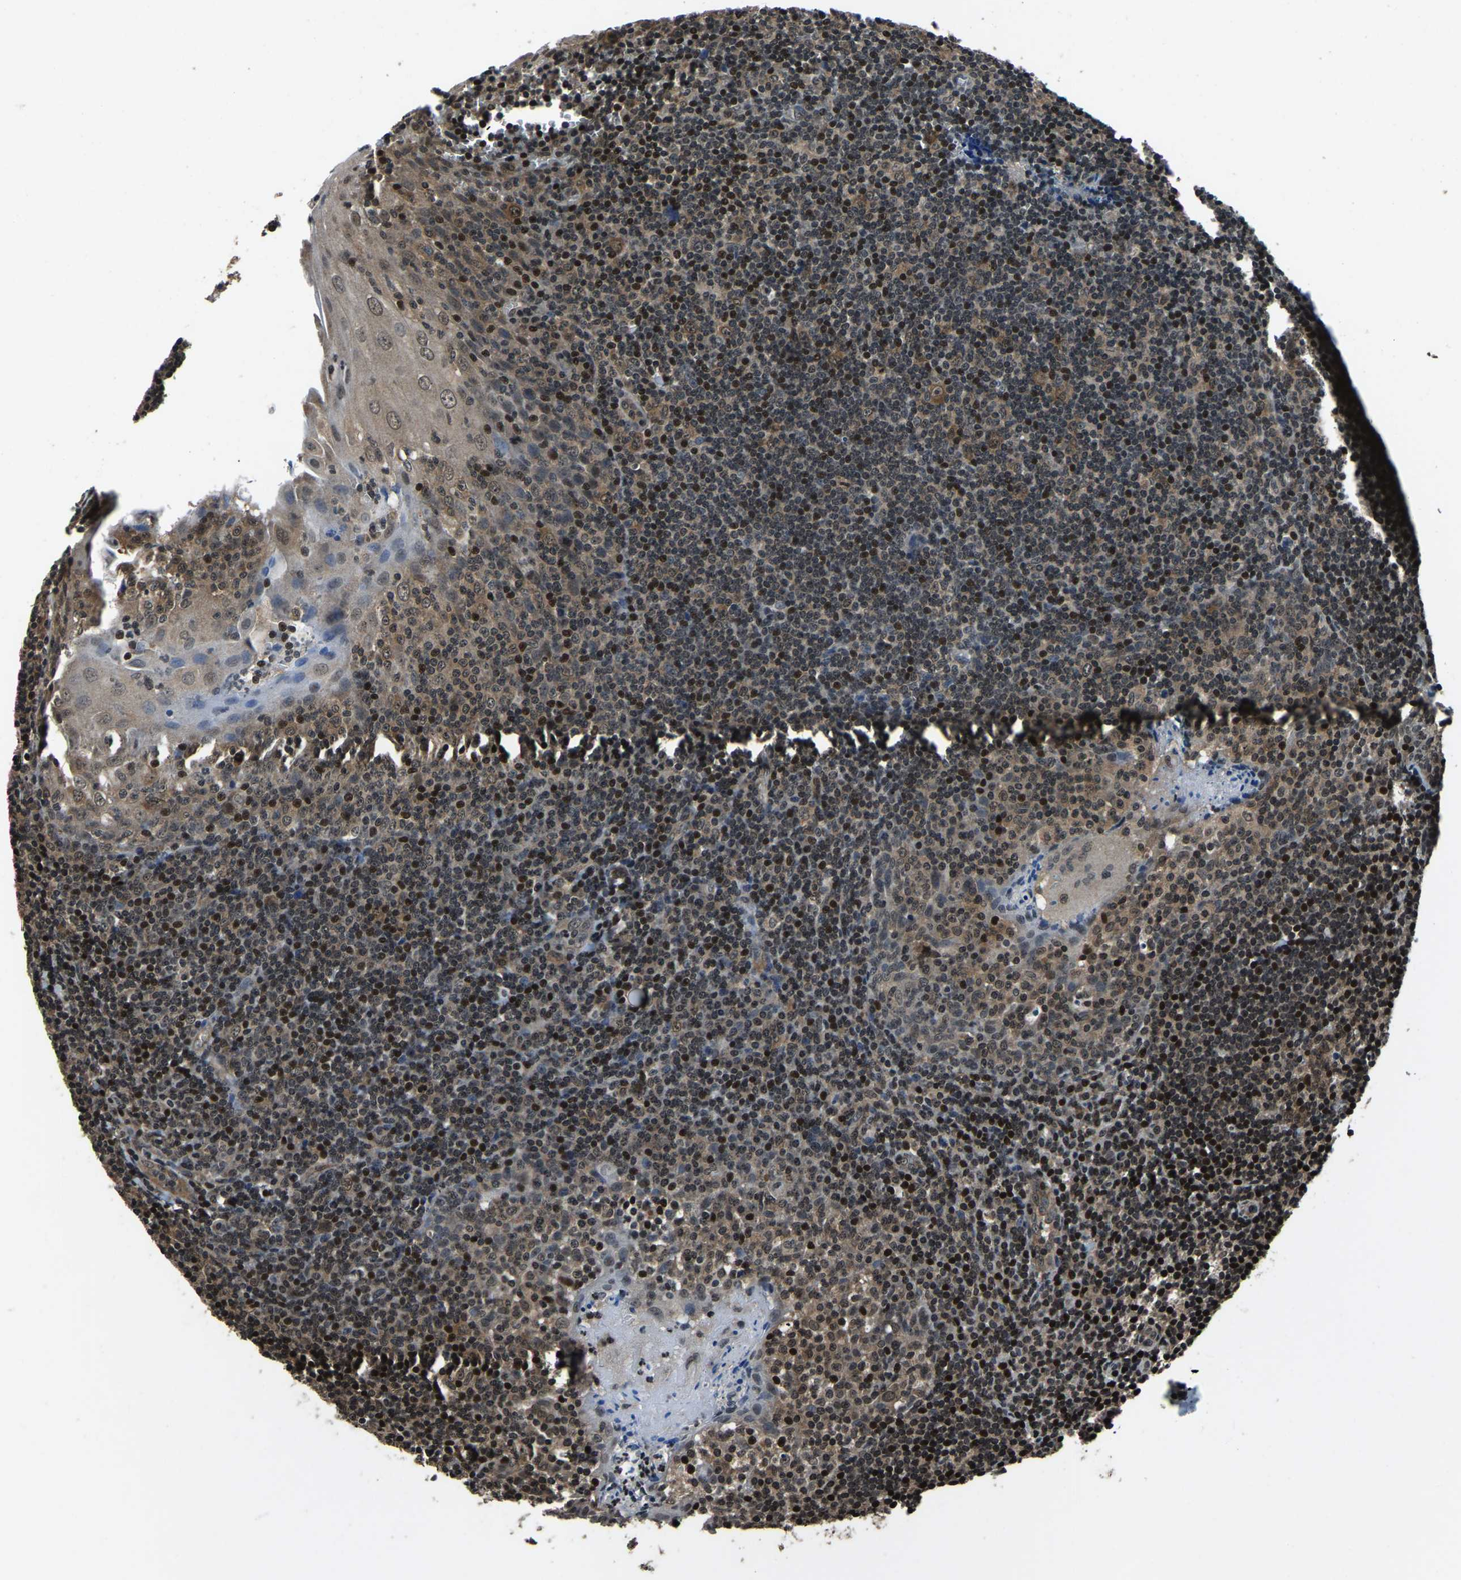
{"staining": {"intensity": "moderate", "quantity": ">75%", "location": "cytoplasmic/membranous,nuclear"}, "tissue": "tonsil", "cell_type": "Germinal center cells", "image_type": "normal", "snomed": [{"axis": "morphology", "description": "Normal tissue, NOS"}, {"axis": "topography", "description": "Tonsil"}], "caption": "A high-resolution photomicrograph shows immunohistochemistry (IHC) staining of unremarkable tonsil, which demonstrates moderate cytoplasmic/membranous,nuclear expression in about >75% of germinal center cells.", "gene": "ANKIB1", "patient": {"sex": "male", "age": 37}}